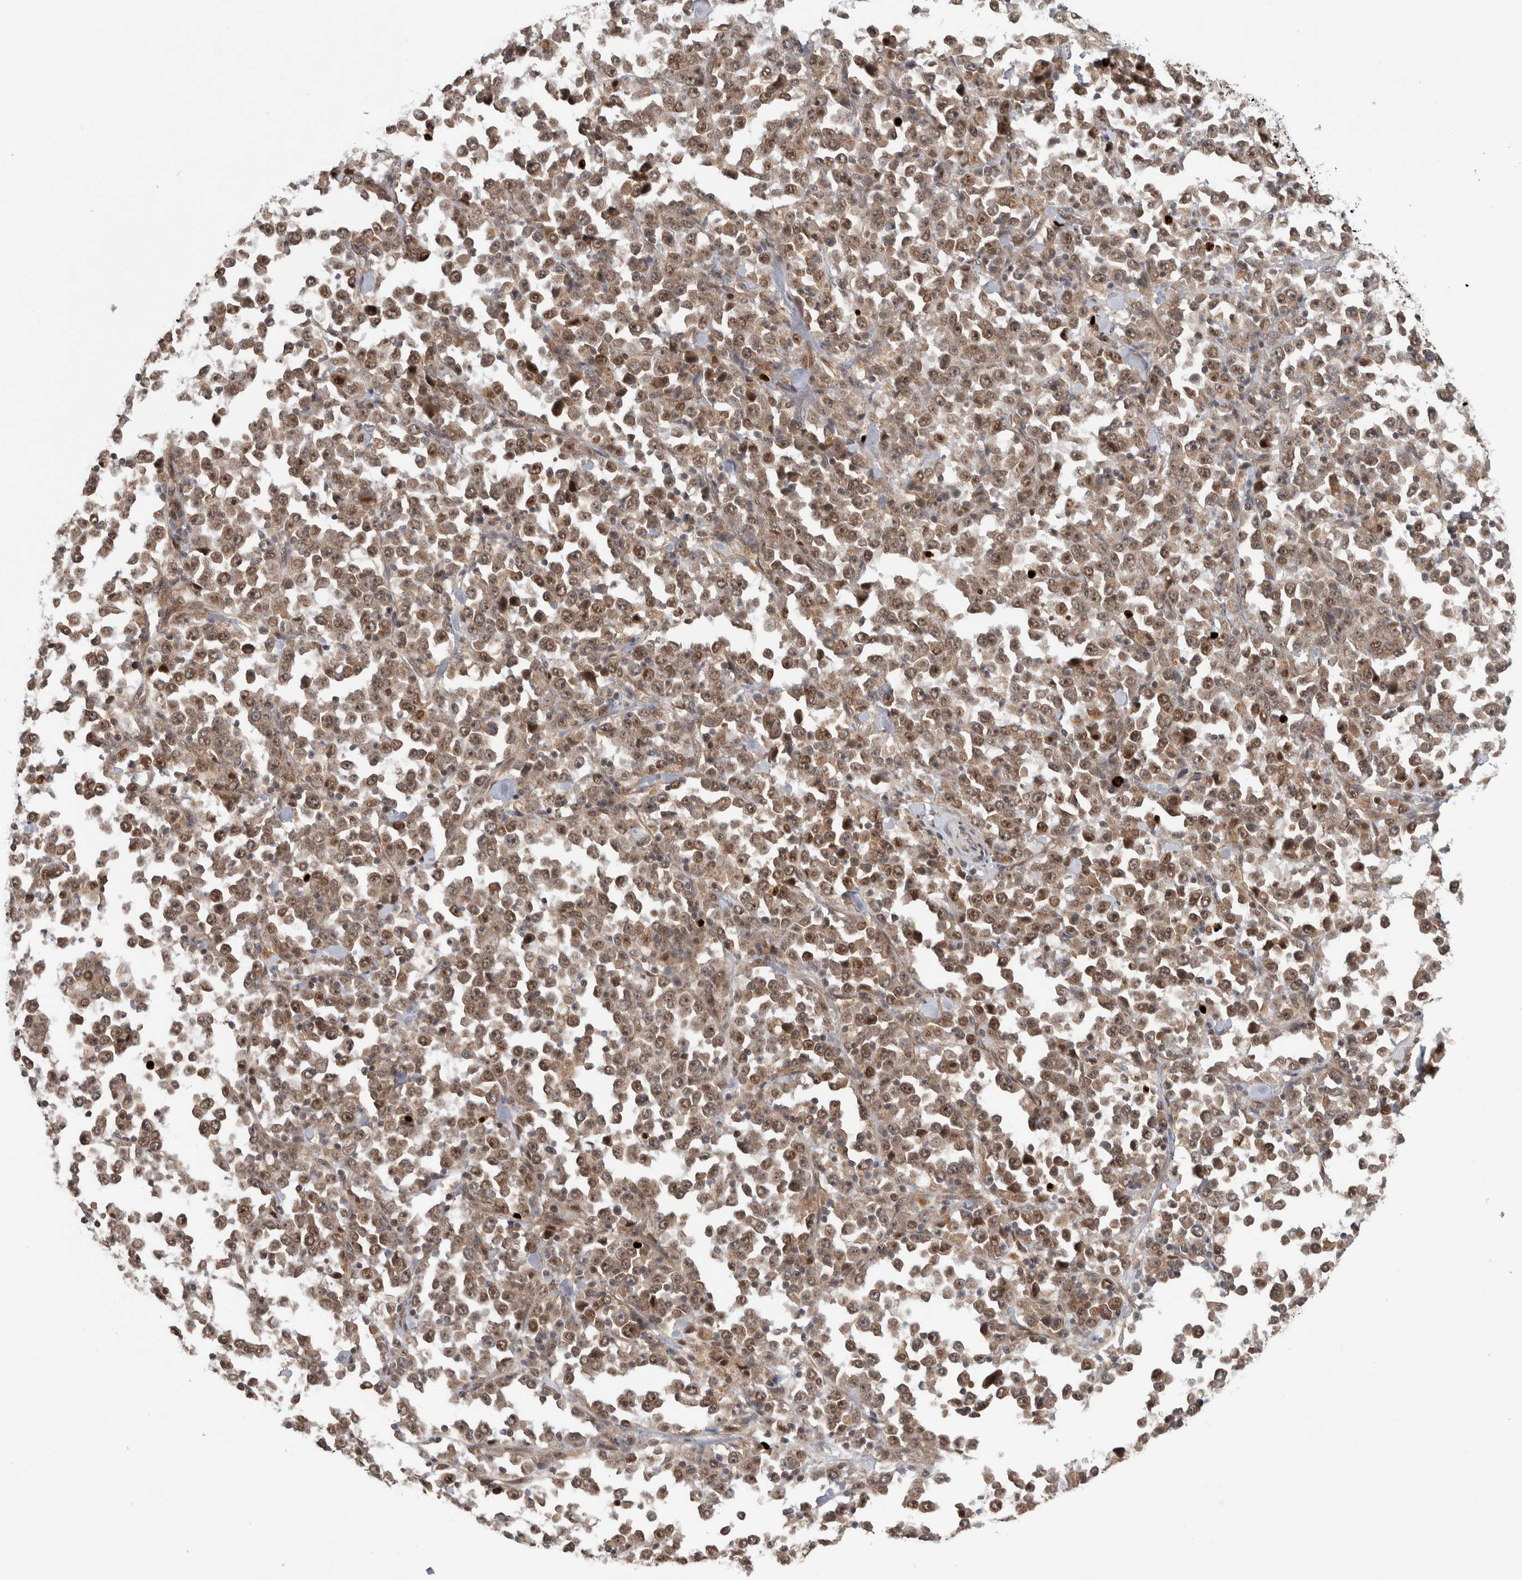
{"staining": {"intensity": "weak", "quantity": ">75%", "location": "cytoplasmic/membranous,nuclear"}, "tissue": "stomach cancer", "cell_type": "Tumor cells", "image_type": "cancer", "snomed": [{"axis": "morphology", "description": "Normal tissue, NOS"}, {"axis": "morphology", "description": "Adenocarcinoma, NOS"}, {"axis": "topography", "description": "Stomach, upper"}, {"axis": "topography", "description": "Stomach"}], "caption": "Protein expression by immunohistochemistry (IHC) reveals weak cytoplasmic/membranous and nuclear staining in approximately >75% of tumor cells in stomach cancer. The staining was performed using DAB, with brown indicating positive protein expression. Nuclei are stained blue with hematoxylin.", "gene": "RPS6KA4", "patient": {"sex": "male", "age": 59}}